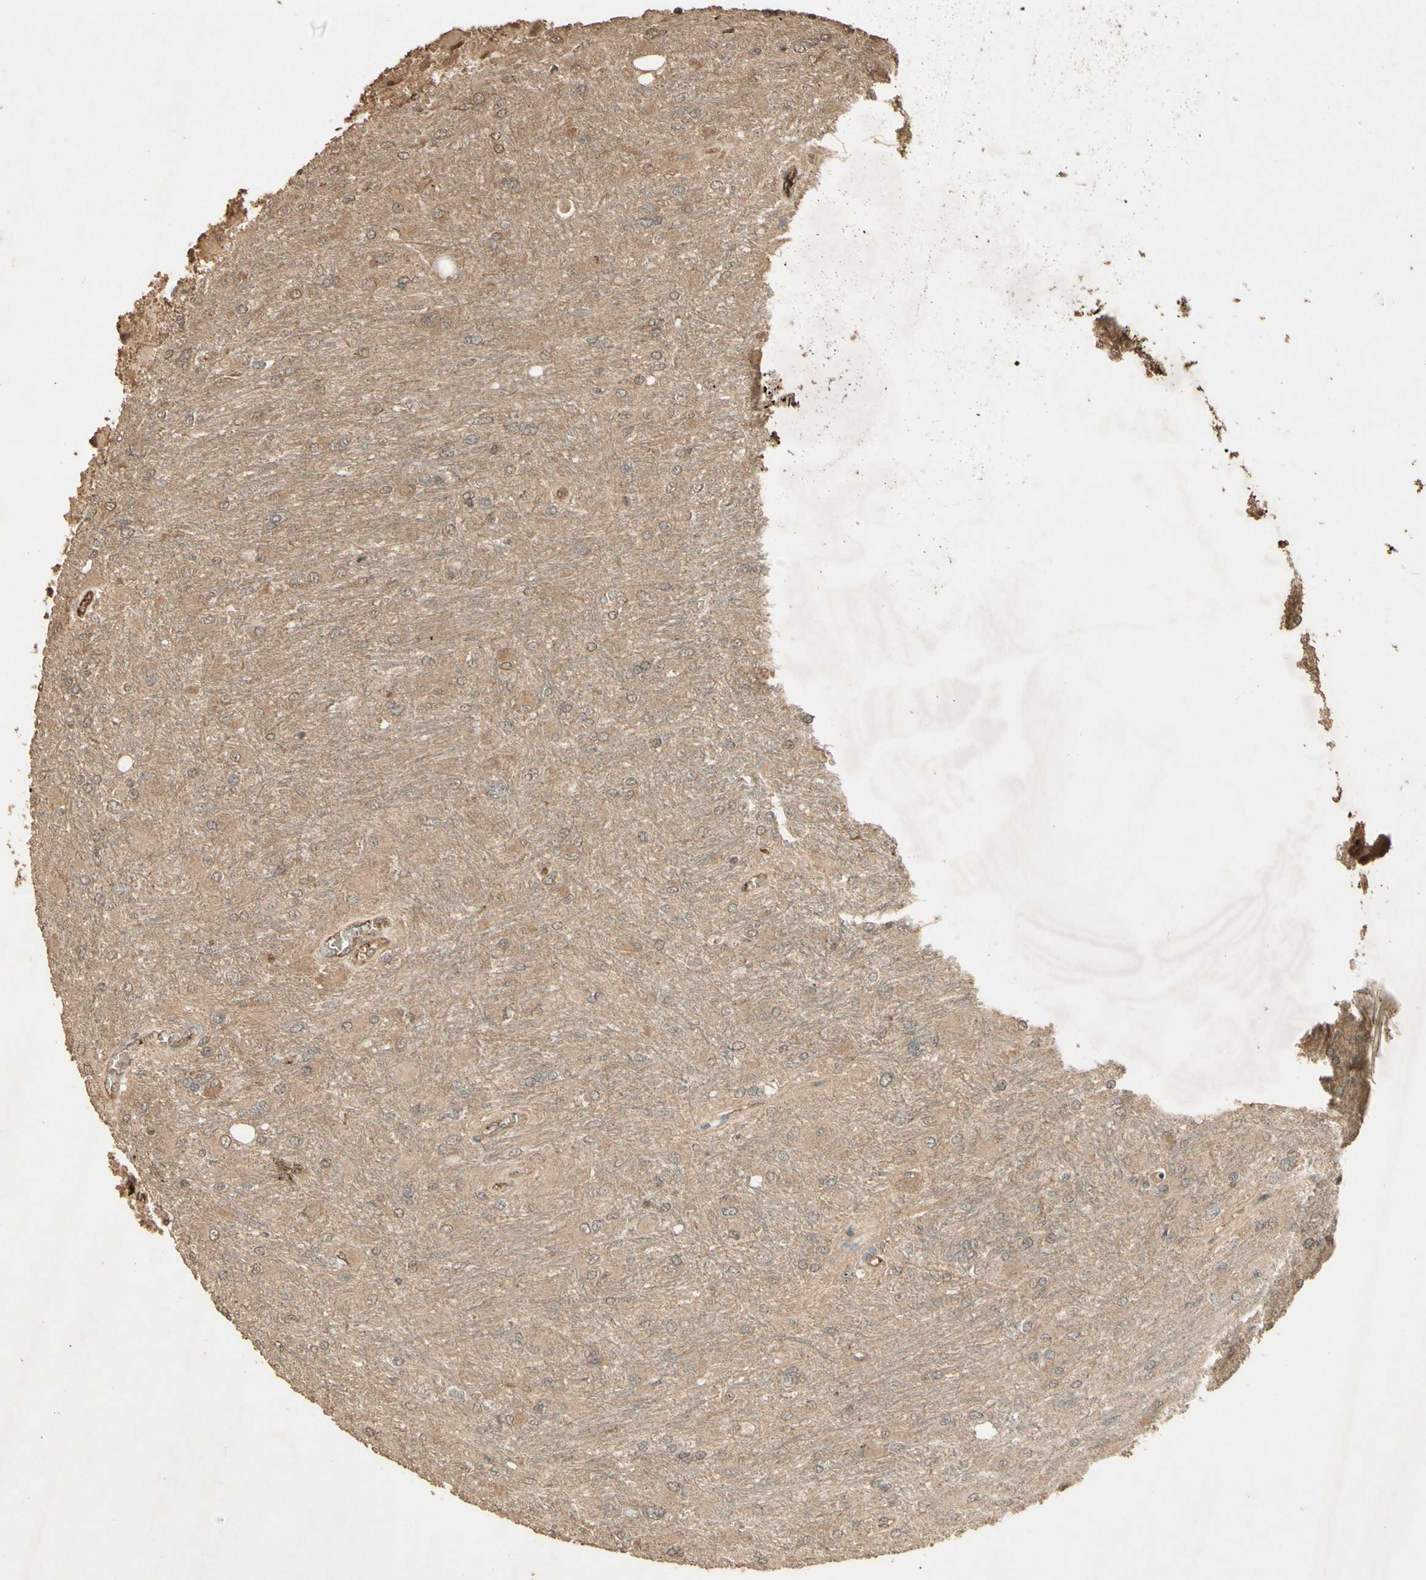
{"staining": {"intensity": "moderate", "quantity": "25%-75%", "location": "cytoplasmic/membranous"}, "tissue": "glioma", "cell_type": "Tumor cells", "image_type": "cancer", "snomed": [{"axis": "morphology", "description": "Glioma, malignant, High grade"}, {"axis": "topography", "description": "Cerebral cortex"}], "caption": "A brown stain labels moderate cytoplasmic/membranous staining of a protein in high-grade glioma (malignant) tumor cells. (Stains: DAB in brown, nuclei in blue, Microscopy: brightfield microscopy at high magnification).", "gene": "SMAD9", "patient": {"sex": "female", "age": 36}}